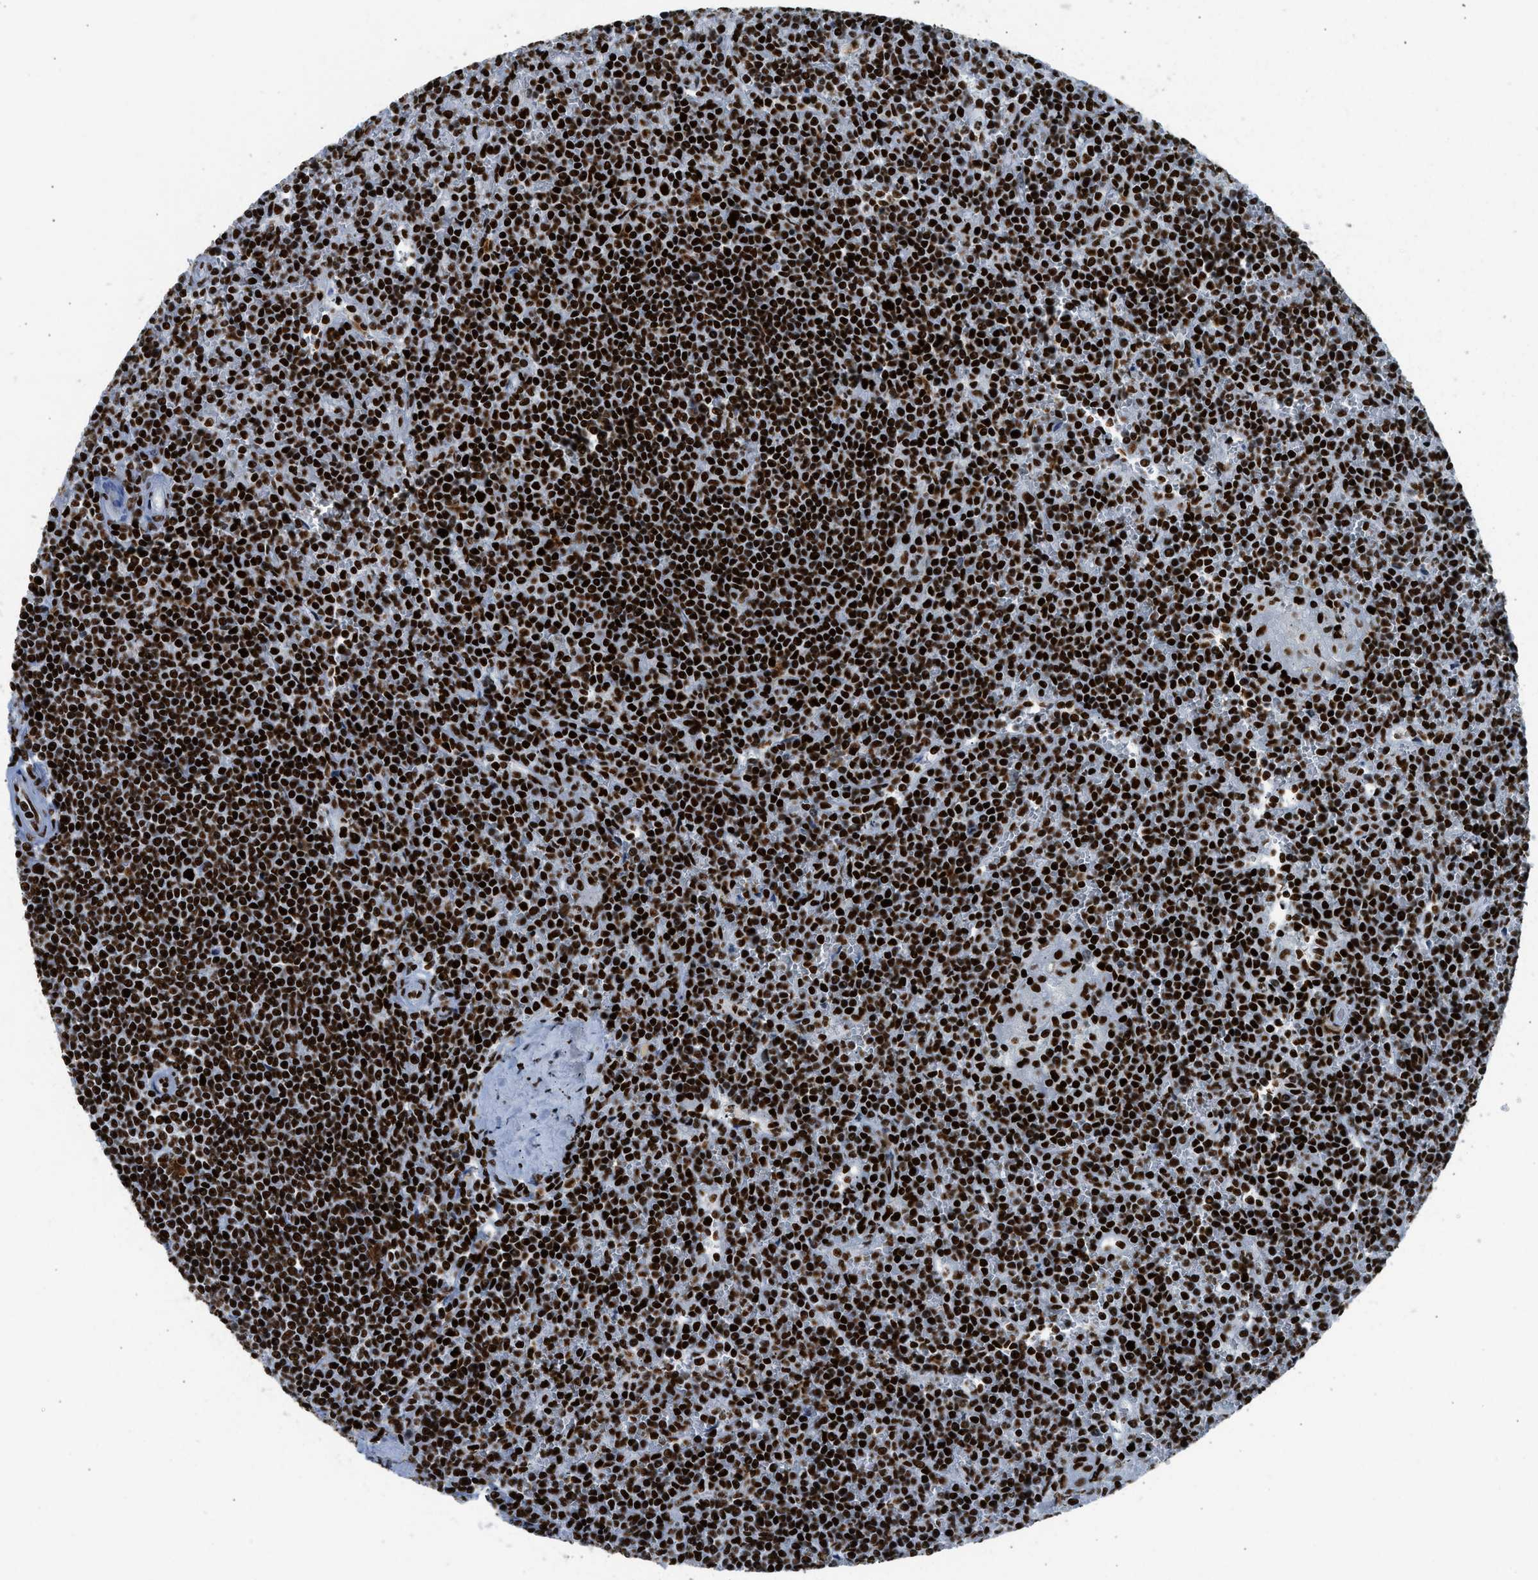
{"staining": {"intensity": "strong", "quantity": ">75%", "location": "nuclear"}, "tissue": "lymphoma", "cell_type": "Tumor cells", "image_type": "cancer", "snomed": [{"axis": "morphology", "description": "Malignant lymphoma, non-Hodgkin's type, Low grade"}, {"axis": "topography", "description": "Spleen"}], "caption": "Protein expression analysis of human lymphoma reveals strong nuclear staining in about >75% of tumor cells.", "gene": "PIF1", "patient": {"sex": "female", "age": 19}}